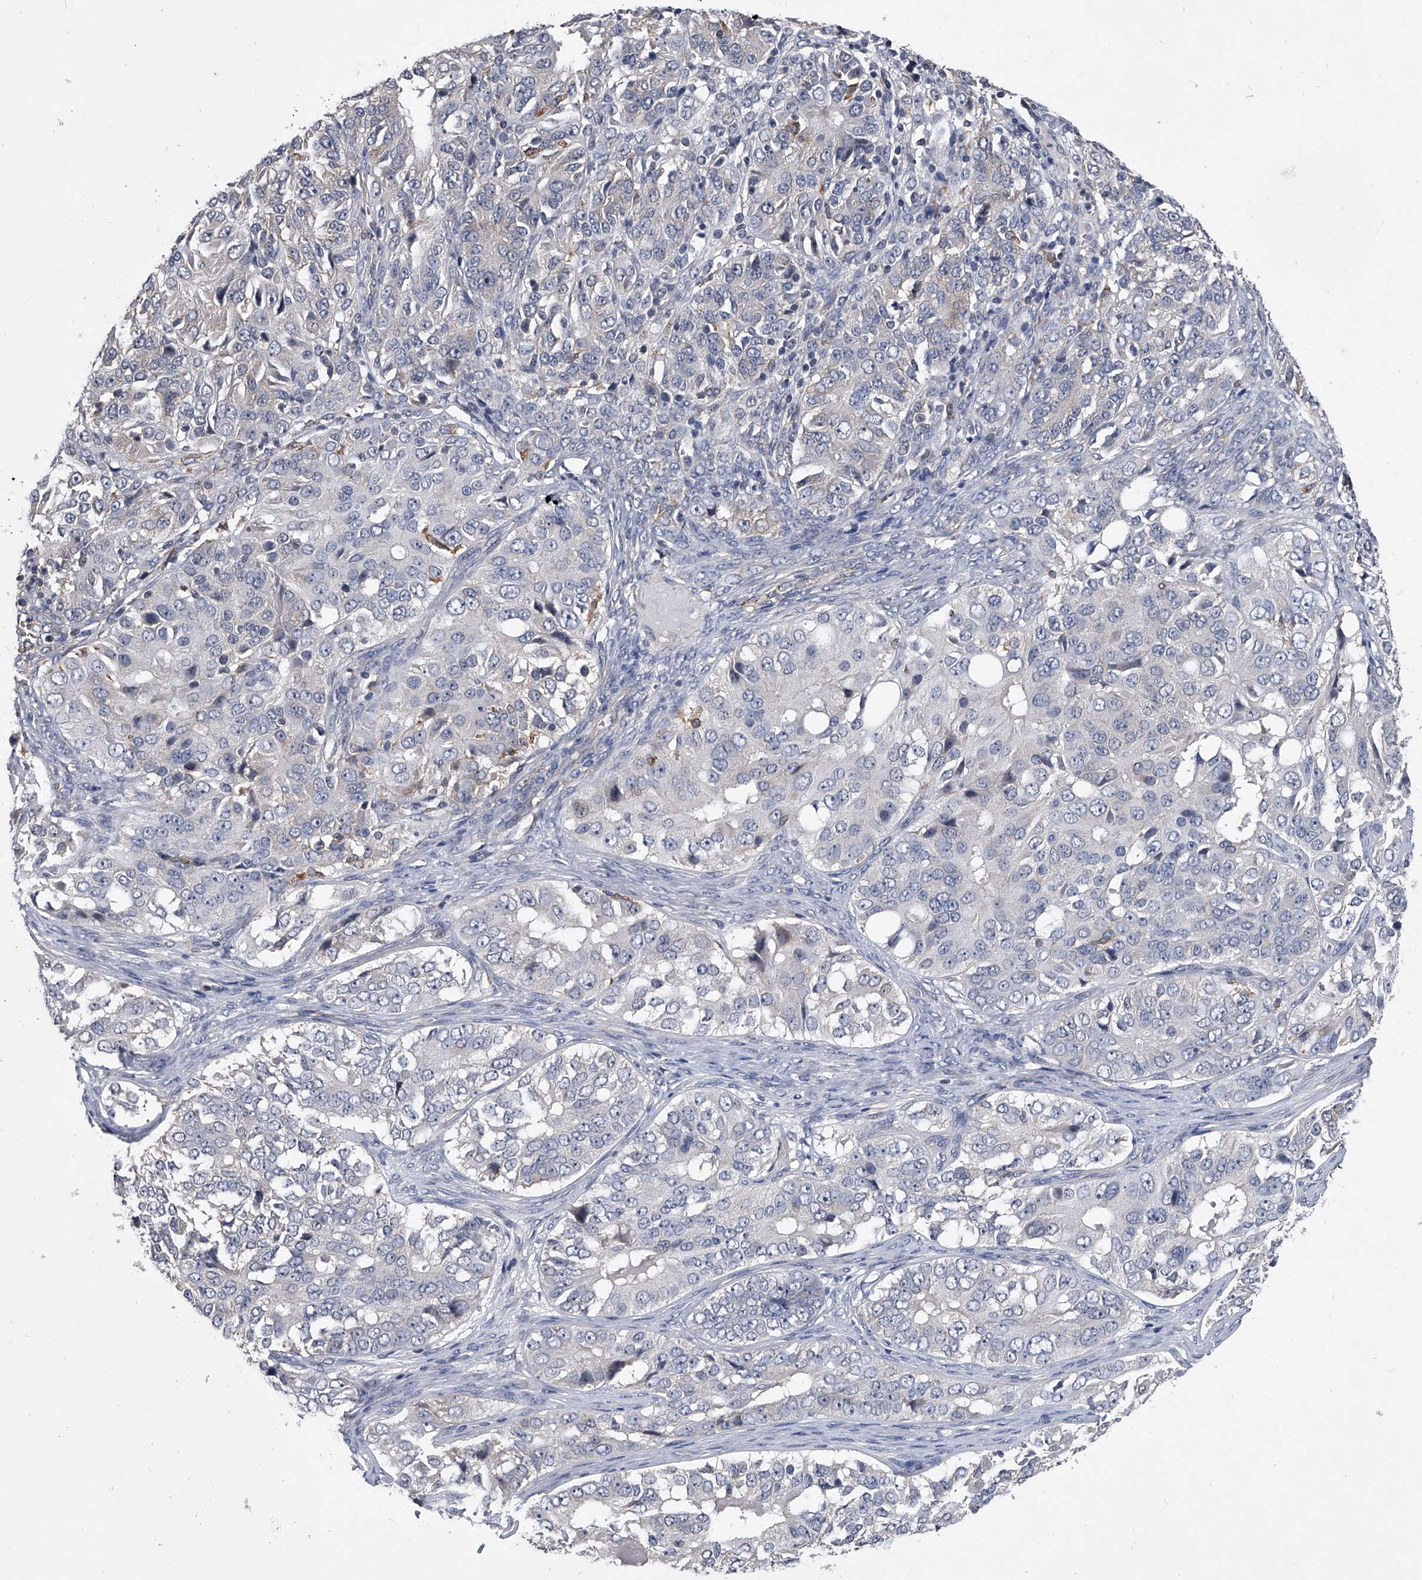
{"staining": {"intensity": "negative", "quantity": "none", "location": "none"}, "tissue": "ovarian cancer", "cell_type": "Tumor cells", "image_type": "cancer", "snomed": [{"axis": "morphology", "description": "Carcinoma, endometroid"}, {"axis": "topography", "description": "Ovary"}], "caption": "An image of human ovarian cancer (endometroid carcinoma) is negative for staining in tumor cells.", "gene": "MAP4K3", "patient": {"sex": "female", "age": 51}}